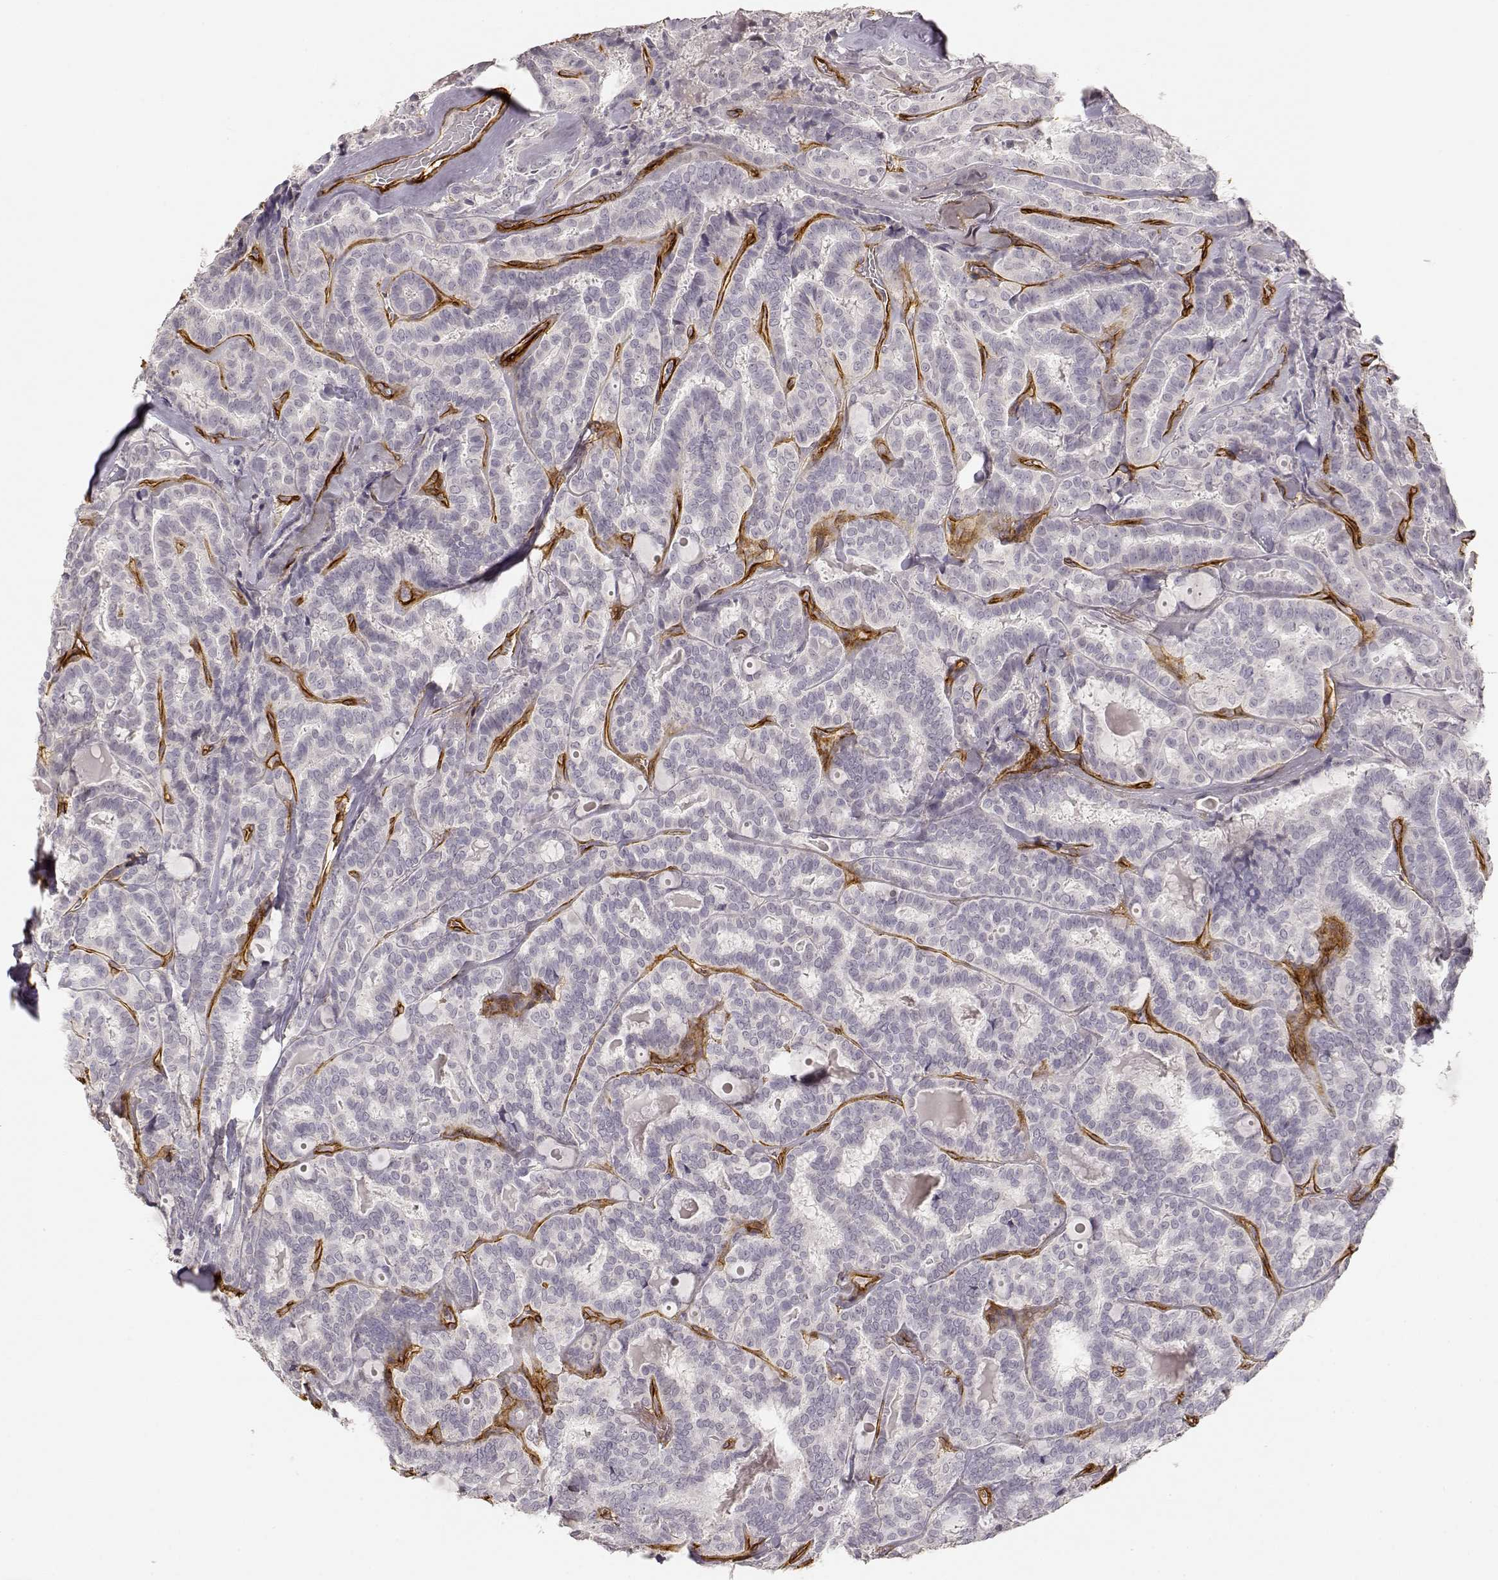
{"staining": {"intensity": "negative", "quantity": "none", "location": "none"}, "tissue": "thyroid cancer", "cell_type": "Tumor cells", "image_type": "cancer", "snomed": [{"axis": "morphology", "description": "Papillary adenocarcinoma, NOS"}, {"axis": "topography", "description": "Thyroid gland"}], "caption": "Immunohistochemical staining of human thyroid papillary adenocarcinoma exhibits no significant expression in tumor cells.", "gene": "LAMA4", "patient": {"sex": "female", "age": 39}}